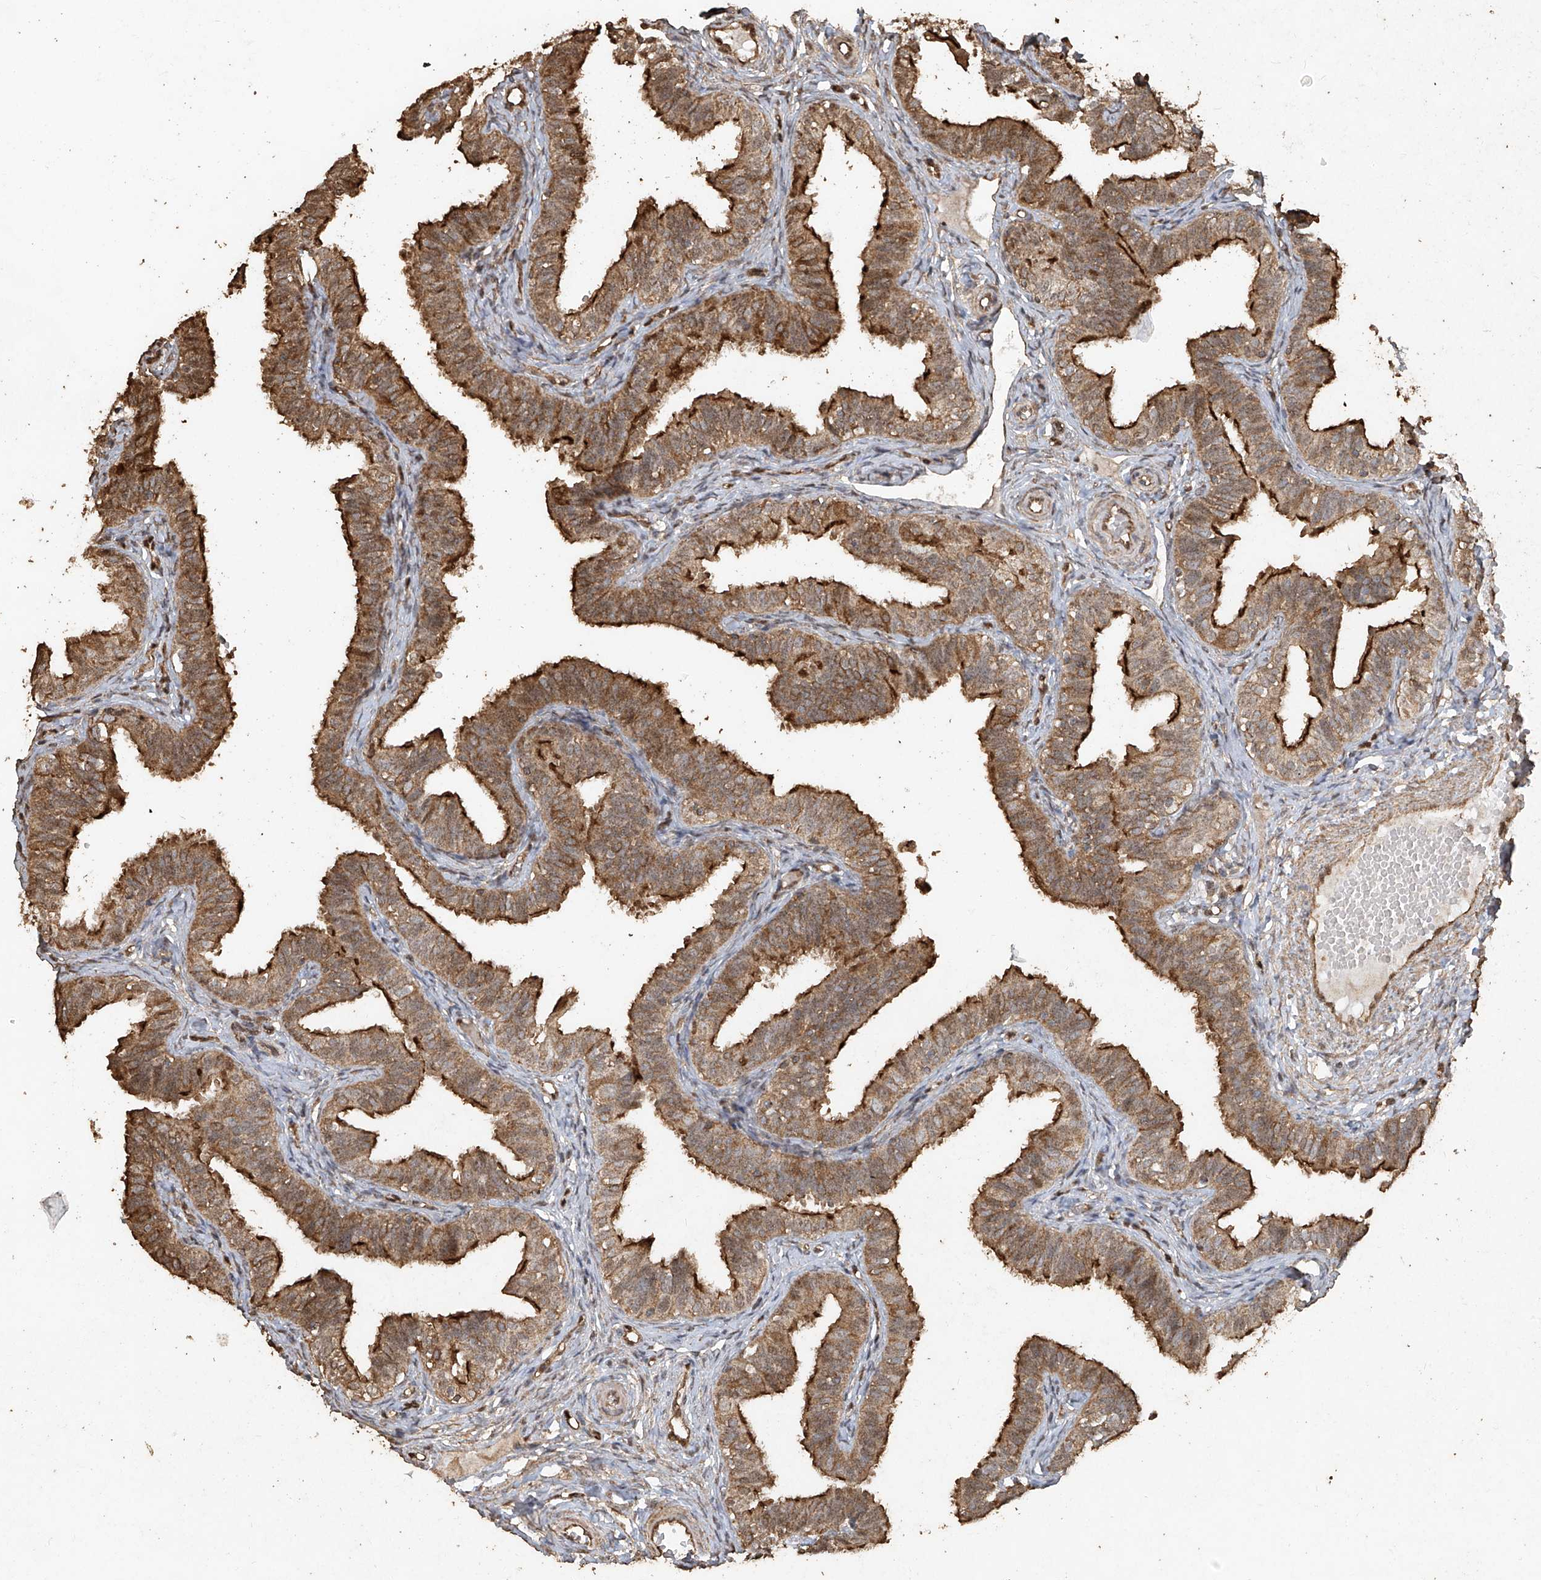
{"staining": {"intensity": "moderate", "quantity": ">75%", "location": "cytoplasmic/membranous"}, "tissue": "fallopian tube", "cell_type": "Glandular cells", "image_type": "normal", "snomed": [{"axis": "morphology", "description": "Normal tissue, NOS"}, {"axis": "topography", "description": "Fallopian tube"}], "caption": "There is medium levels of moderate cytoplasmic/membranous positivity in glandular cells of benign fallopian tube, as demonstrated by immunohistochemical staining (brown color).", "gene": "ERBB3", "patient": {"sex": "female", "age": 35}}